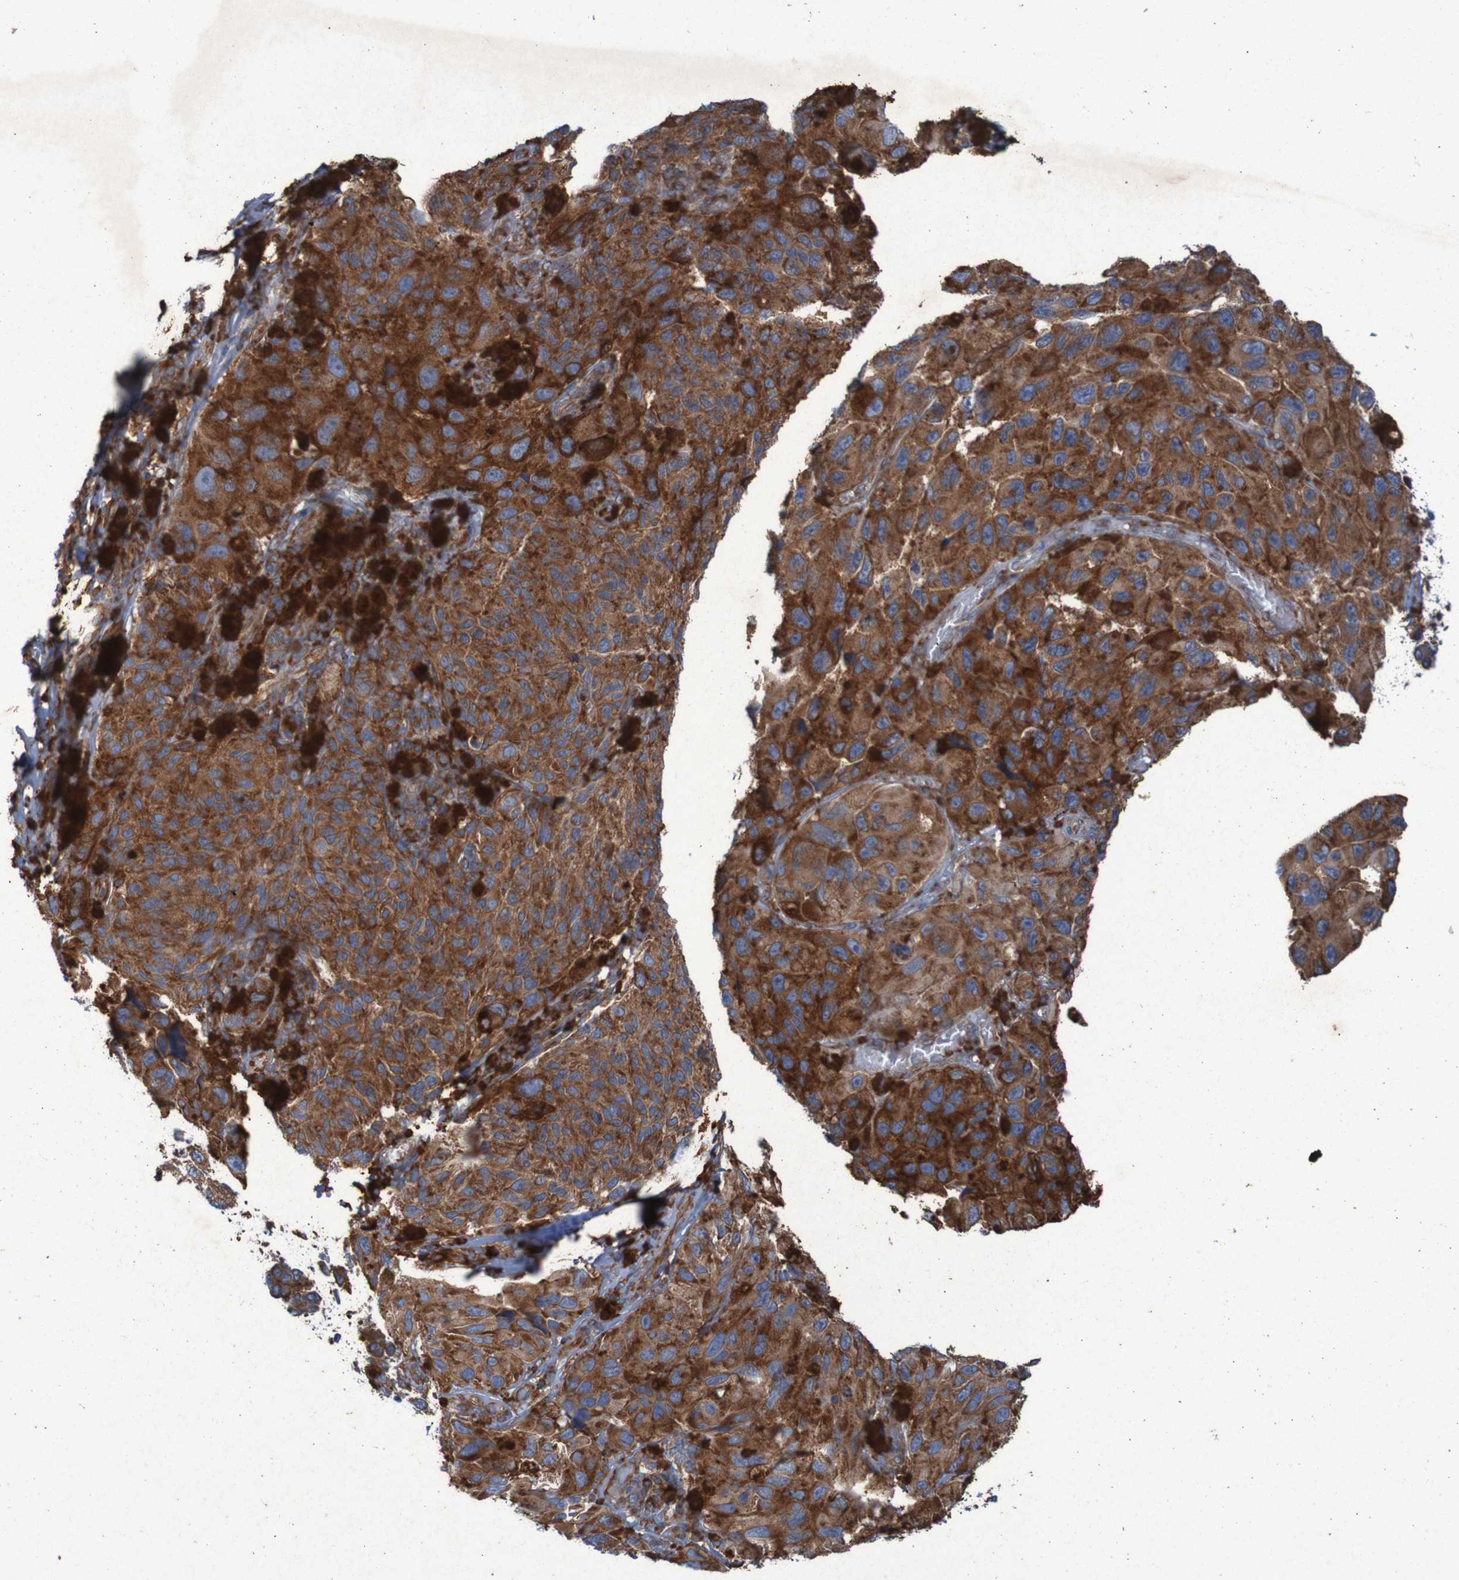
{"staining": {"intensity": "strong", "quantity": ">75%", "location": "cytoplasmic/membranous"}, "tissue": "melanoma", "cell_type": "Tumor cells", "image_type": "cancer", "snomed": [{"axis": "morphology", "description": "Malignant melanoma, NOS"}, {"axis": "topography", "description": "Skin"}], "caption": "A brown stain highlights strong cytoplasmic/membranous positivity of a protein in malignant melanoma tumor cells.", "gene": "RPL10", "patient": {"sex": "female", "age": 73}}